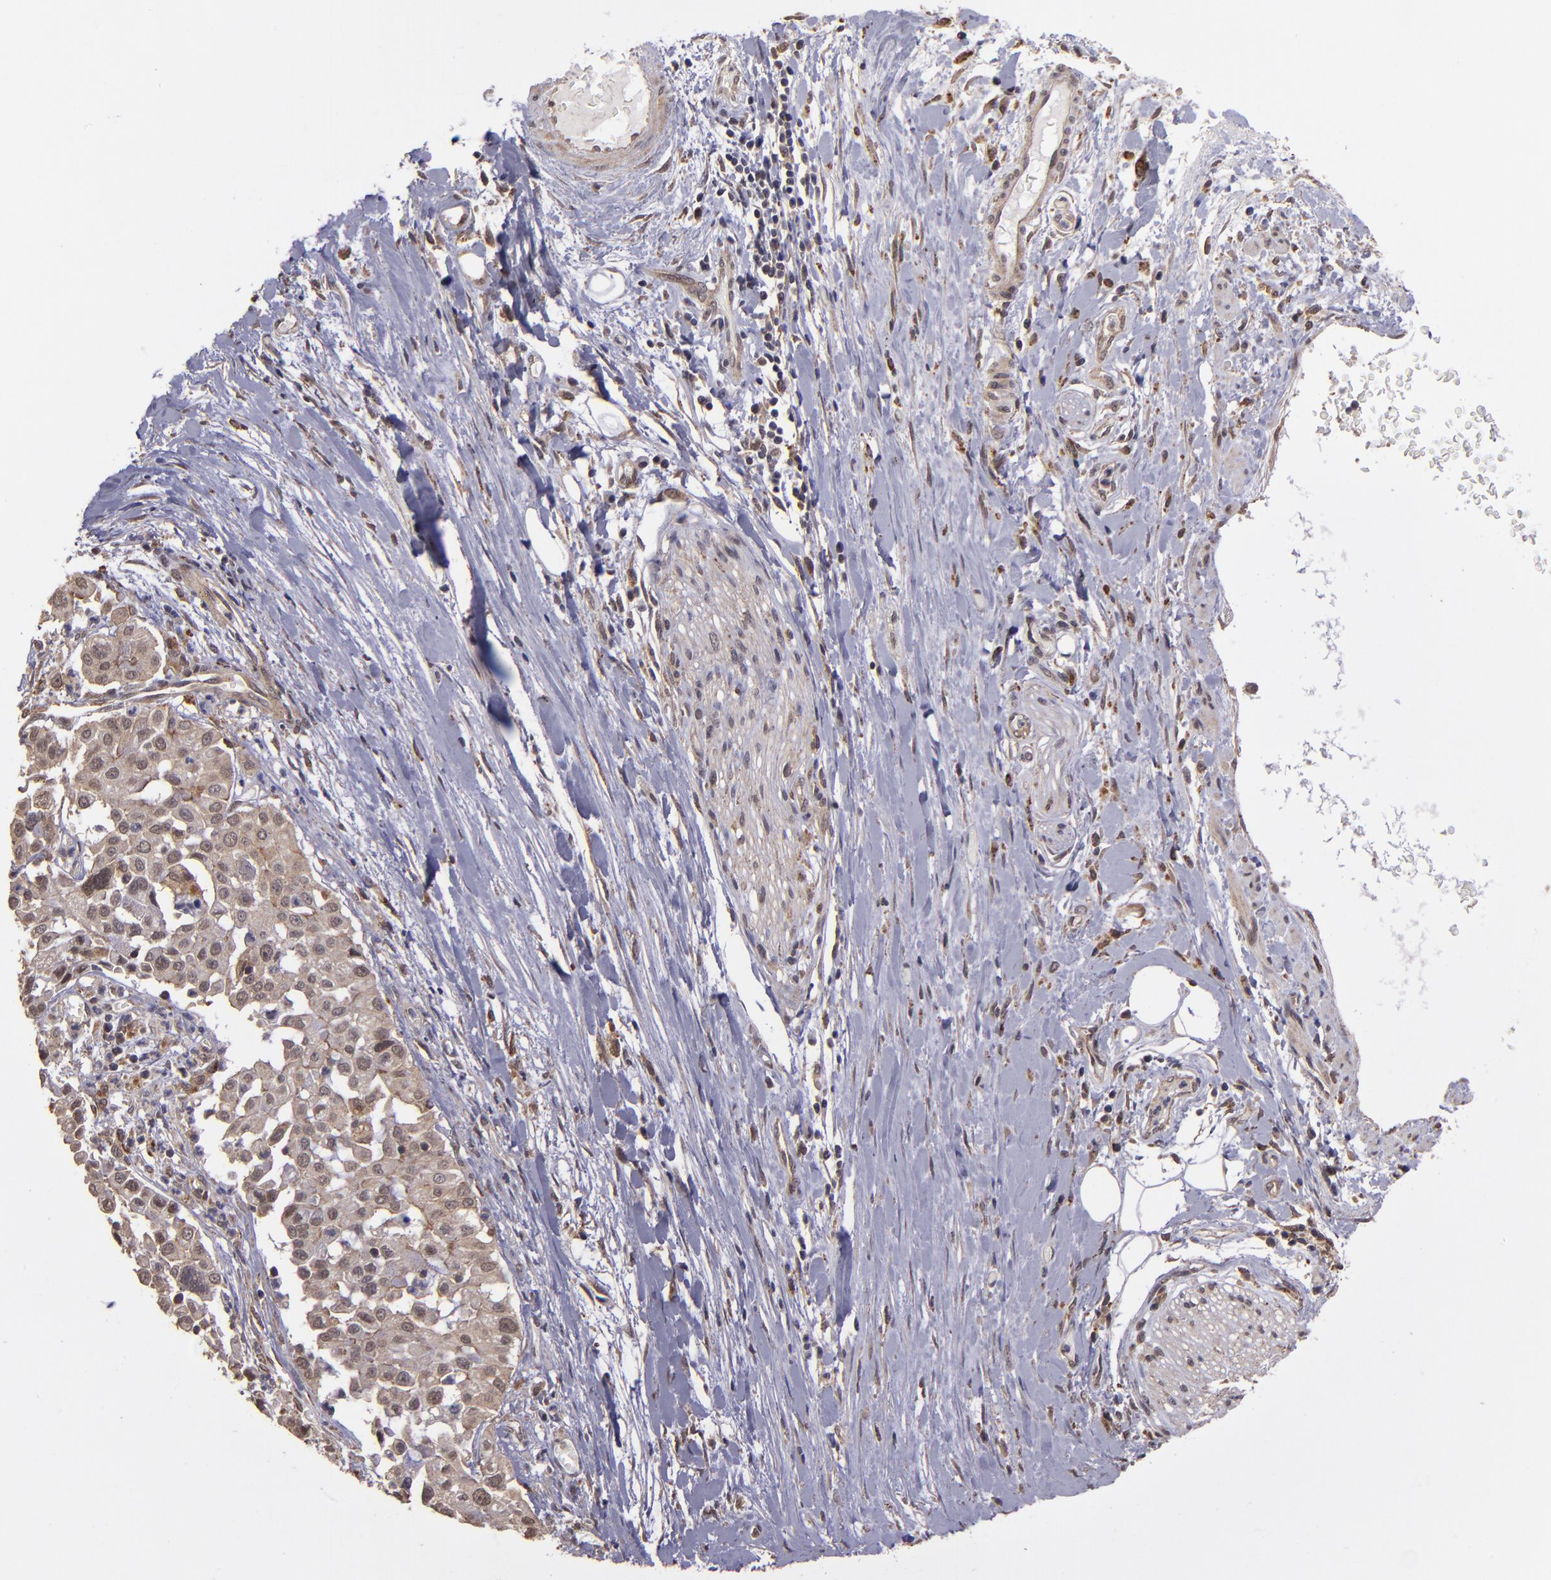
{"staining": {"intensity": "weak", "quantity": ">75%", "location": "cytoplasmic/membranous,nuclear"}, "tissue": "pancreatic cancer", "cell_type": "Tumor cells", "image_type": "cancer", "snomed": [{"axis": "morphology", "description": "Adenocarcinoma, NOS"}, {"axis": "topography", "description": "Pancreas"}], "caption": "IHC (DAB) staining of human adenocarcinoma (pancreatic) demonstrates weak cytoplasmic/membranous and nuclear protein staining in about >75% of tumor cells.", "gene": "SIPA1L1", "patient": {"sex": "female", "age": 52}}